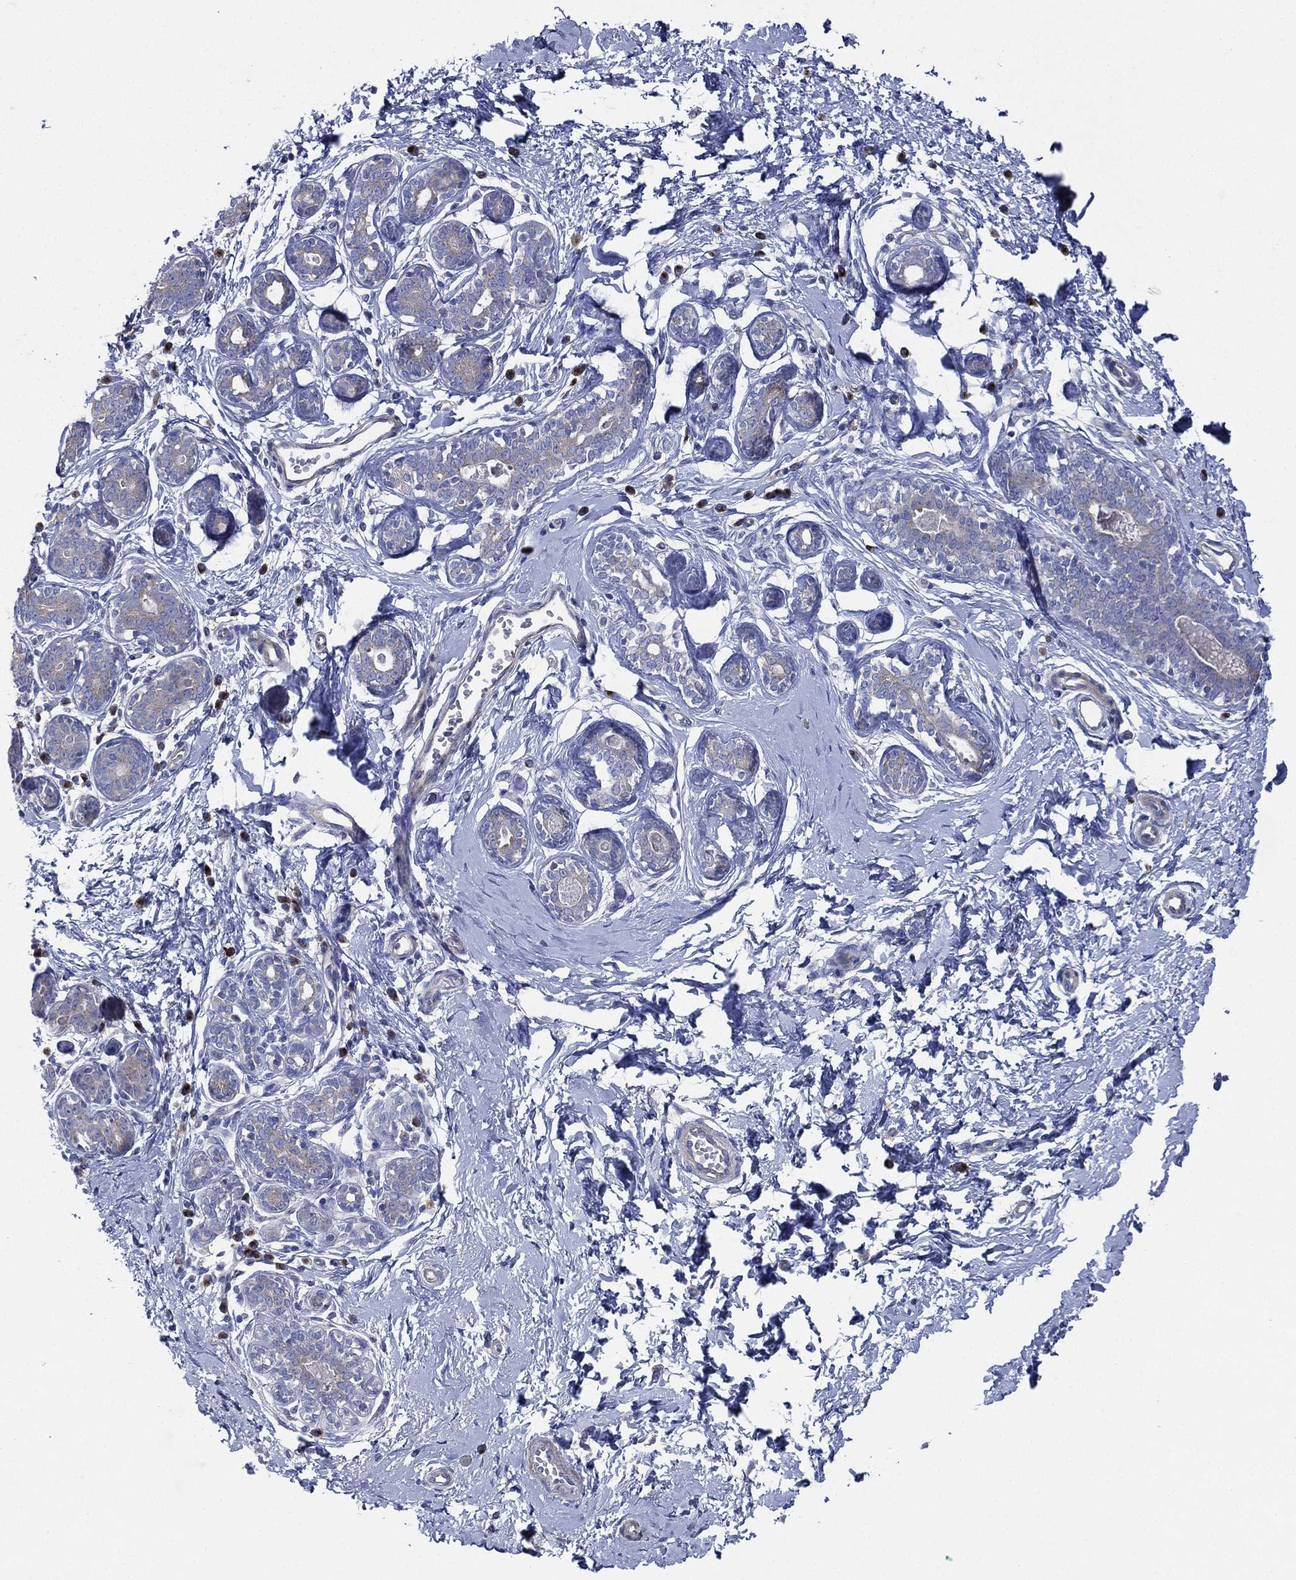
{"staining": {"intensity": "negative", "quantity": "none", "location": "none"}, "tissue": "breast", "cell_type": "Adipocytes", "image_type": "normal", "snomed": [{"axis": "morphology", "description": "Normal tissue, NOS"}, {"axis": "topography", "description": "Breast"}], "caption": "Adipocytes show no significant positivity in benign breast.", "gene": "ATP8A2", "patient": {"sex": "female", "age": 37}}